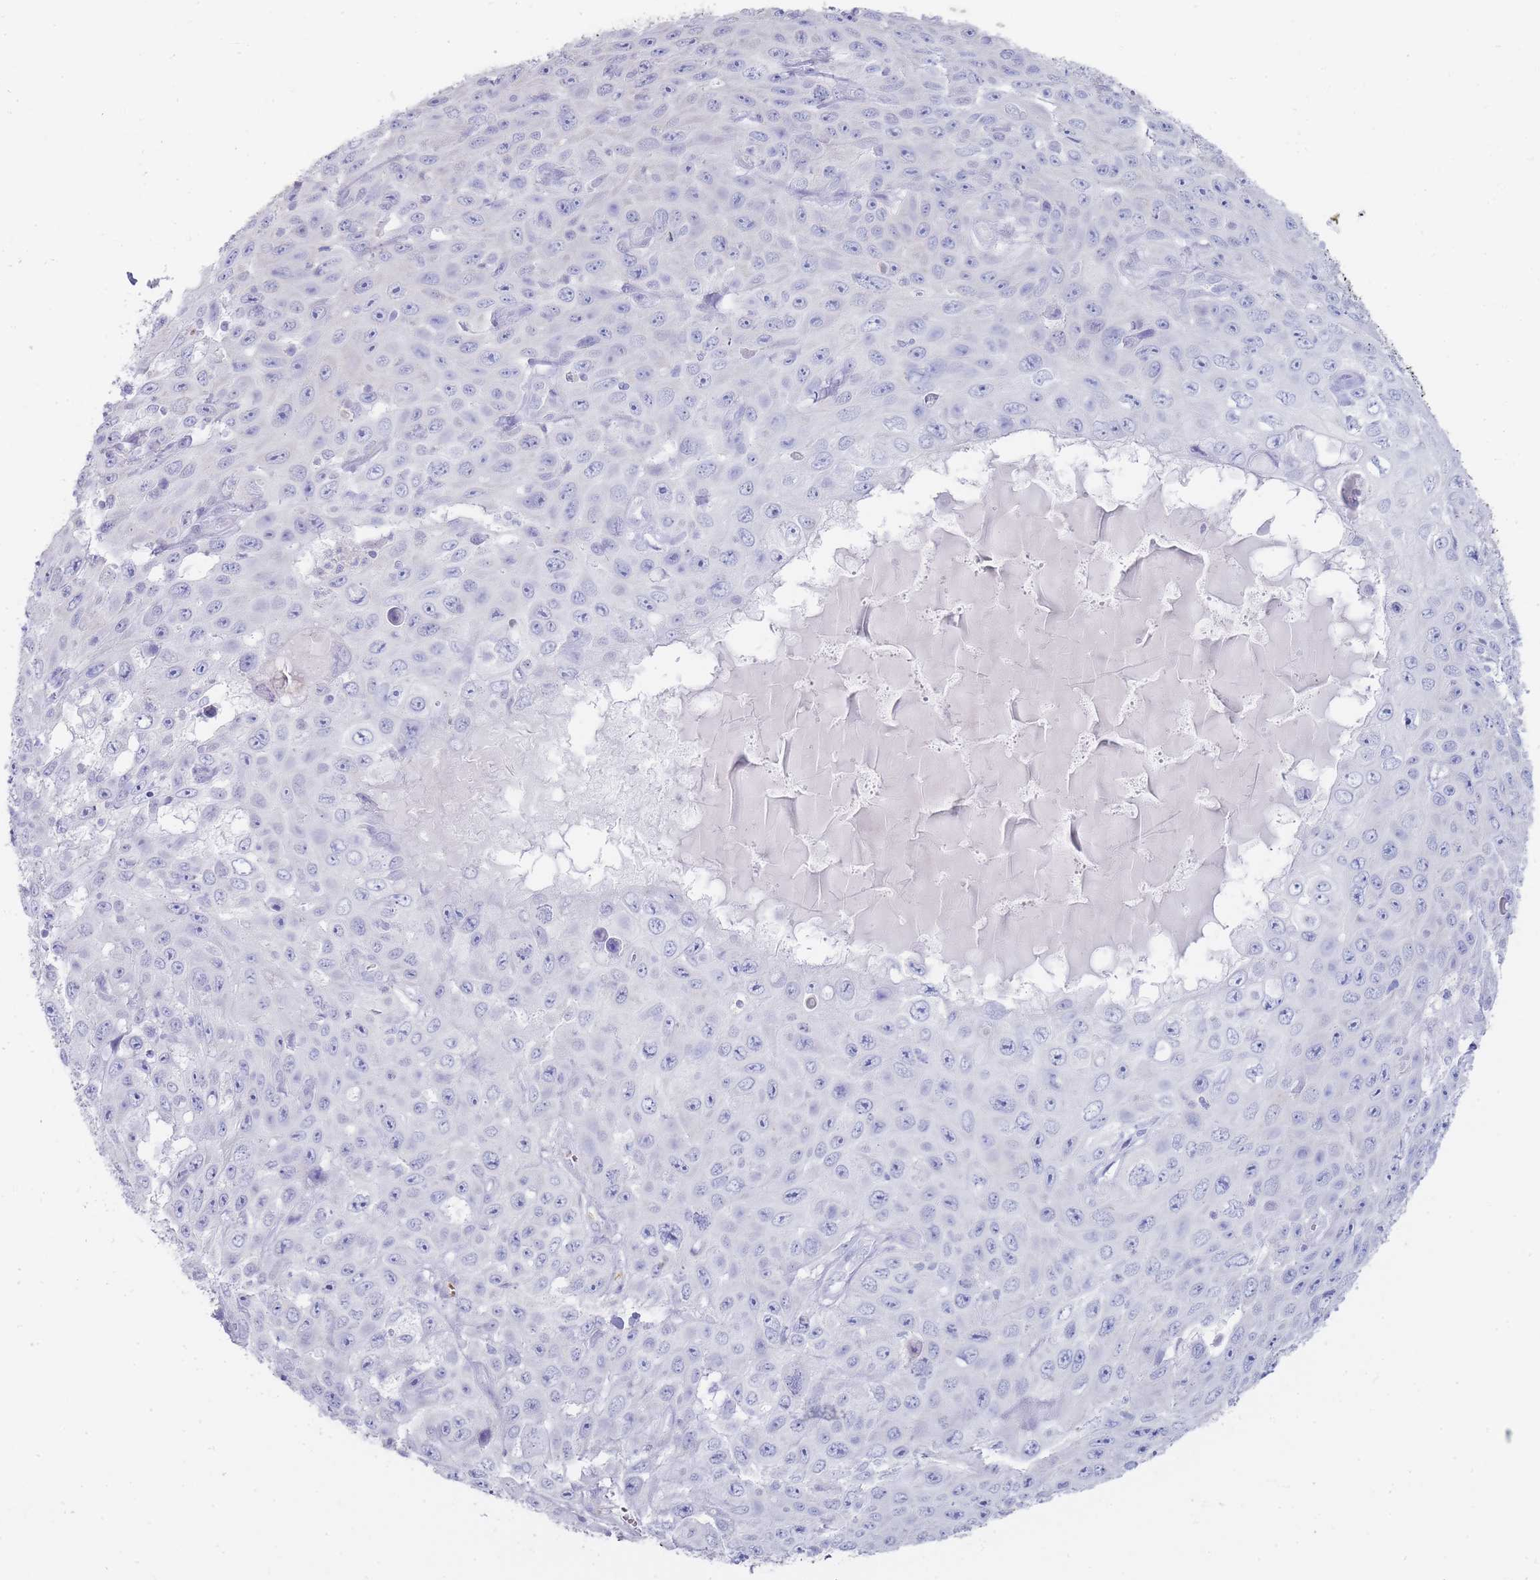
{"staining": {"intensity": "negative", "quantity": "none", "location": "none"}, "tissue": "skin cancer", "cell_type": "Tumor cells", "image_type": "cancer", "snomed": [{"axis": "morphology", "description": "Squamous cell carcinoma, NOS"}, {"axis": "topography", "description": "Skin"}], "caption": "There is no significant positivity in tumor cells of skin cancer.", "gene": "HBG2", "patient": {"sex": "male", "age": 82}}